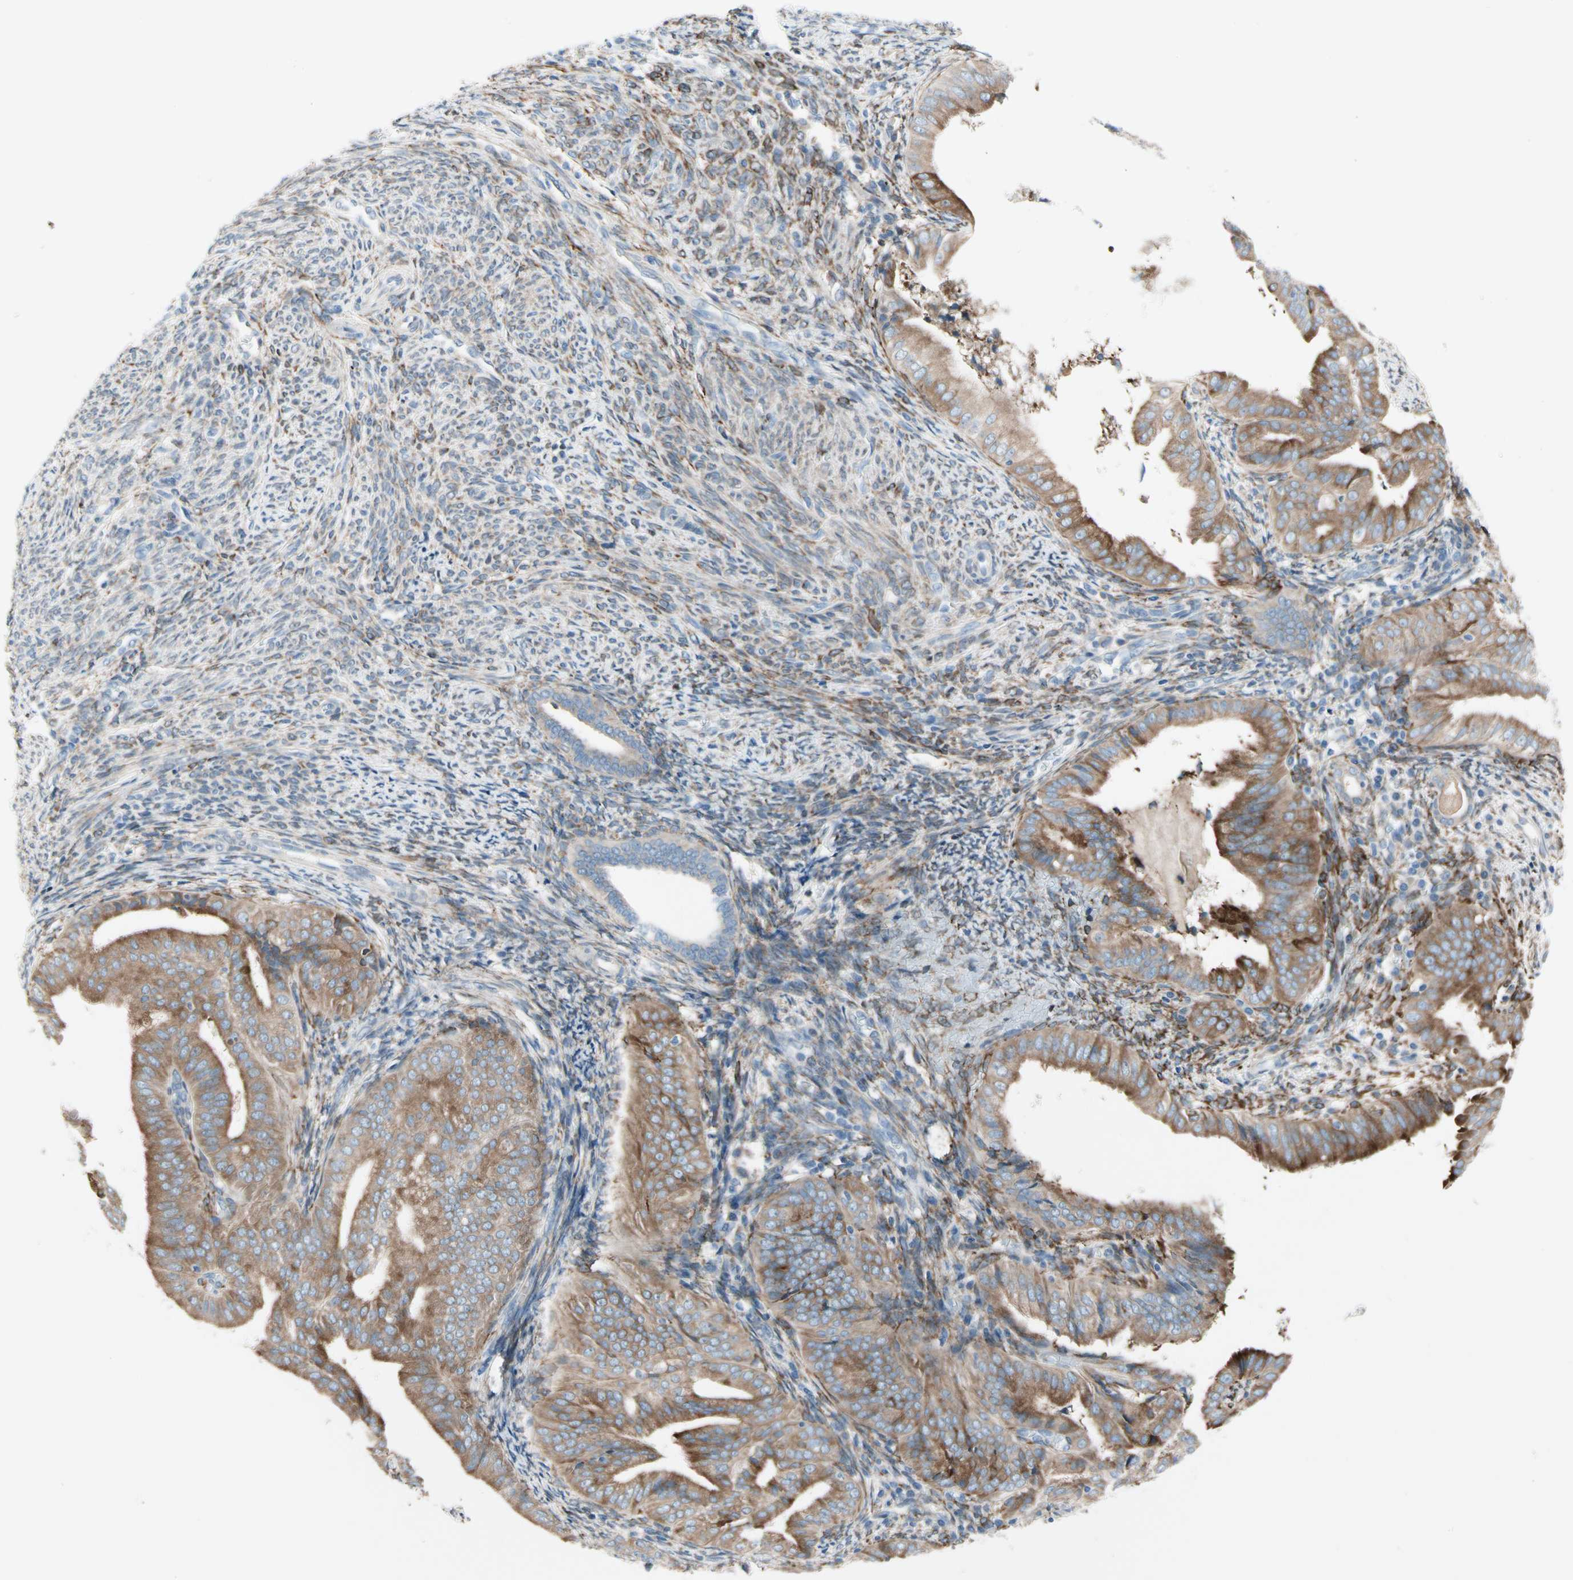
{"staining": {"intensity": "weak", "quantity": ">75%", "location": "cytoplasmic/membranous"}, "tissue": "endometrial cancer", "cell_type": "Tumor cells", "image_type": "cancer", "snomed": [{"axis": "morphology", "description": "Adenocarcinoma, NOS"}, {"axis": "topography", "description": "Endometrium"}], "caption": "DAB immunohistochemical staining of endometrial adenocarcinoma displays weak cytoplasmic/membranous protein staining in about >75% of tumor cells. Using DAB (brown) and hematoxylin (blue) stains, captured at high magnification using brightfield microscopy.", "gene": "LRPAP1", "patient": {"sex": "female", "age": 58}}